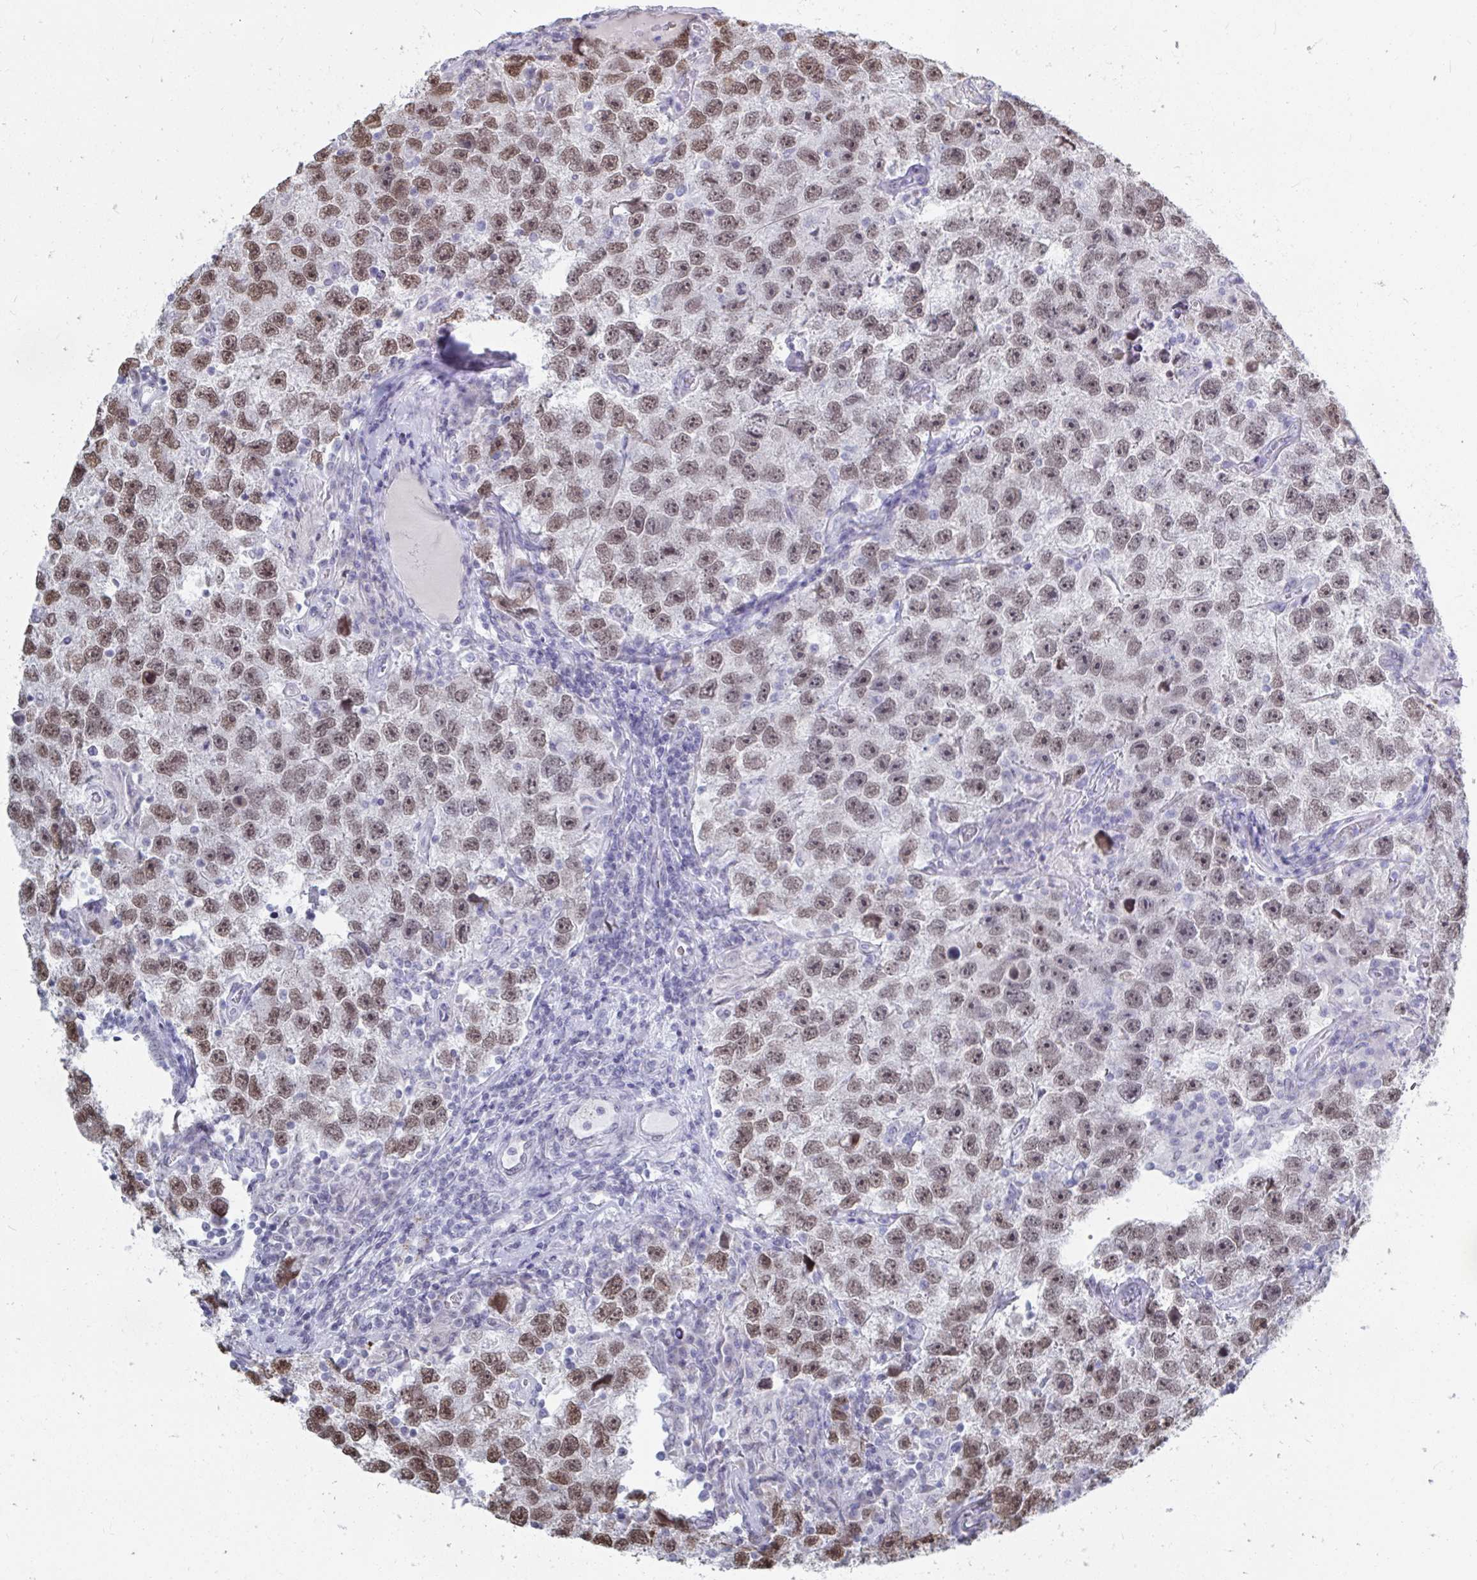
{"staining": {"intensity": "moderate", "quantity": "25%-75%", "location": "nuclear"}, "tissue": "testis cancer", "cell_type": "Tumor cells", "image_type": "cancer", "snomed": [{"axis": "morphology", "description": "Seminoma, NOS"}, {"axis": "topography", "description": "Testis"}], "caption": "Moderate nuclear staining is present in about 25%-75% of tumor cells in testis seminoma.", "gene": "TRIP12", "patient": {"sex": "male", "age": 26}}